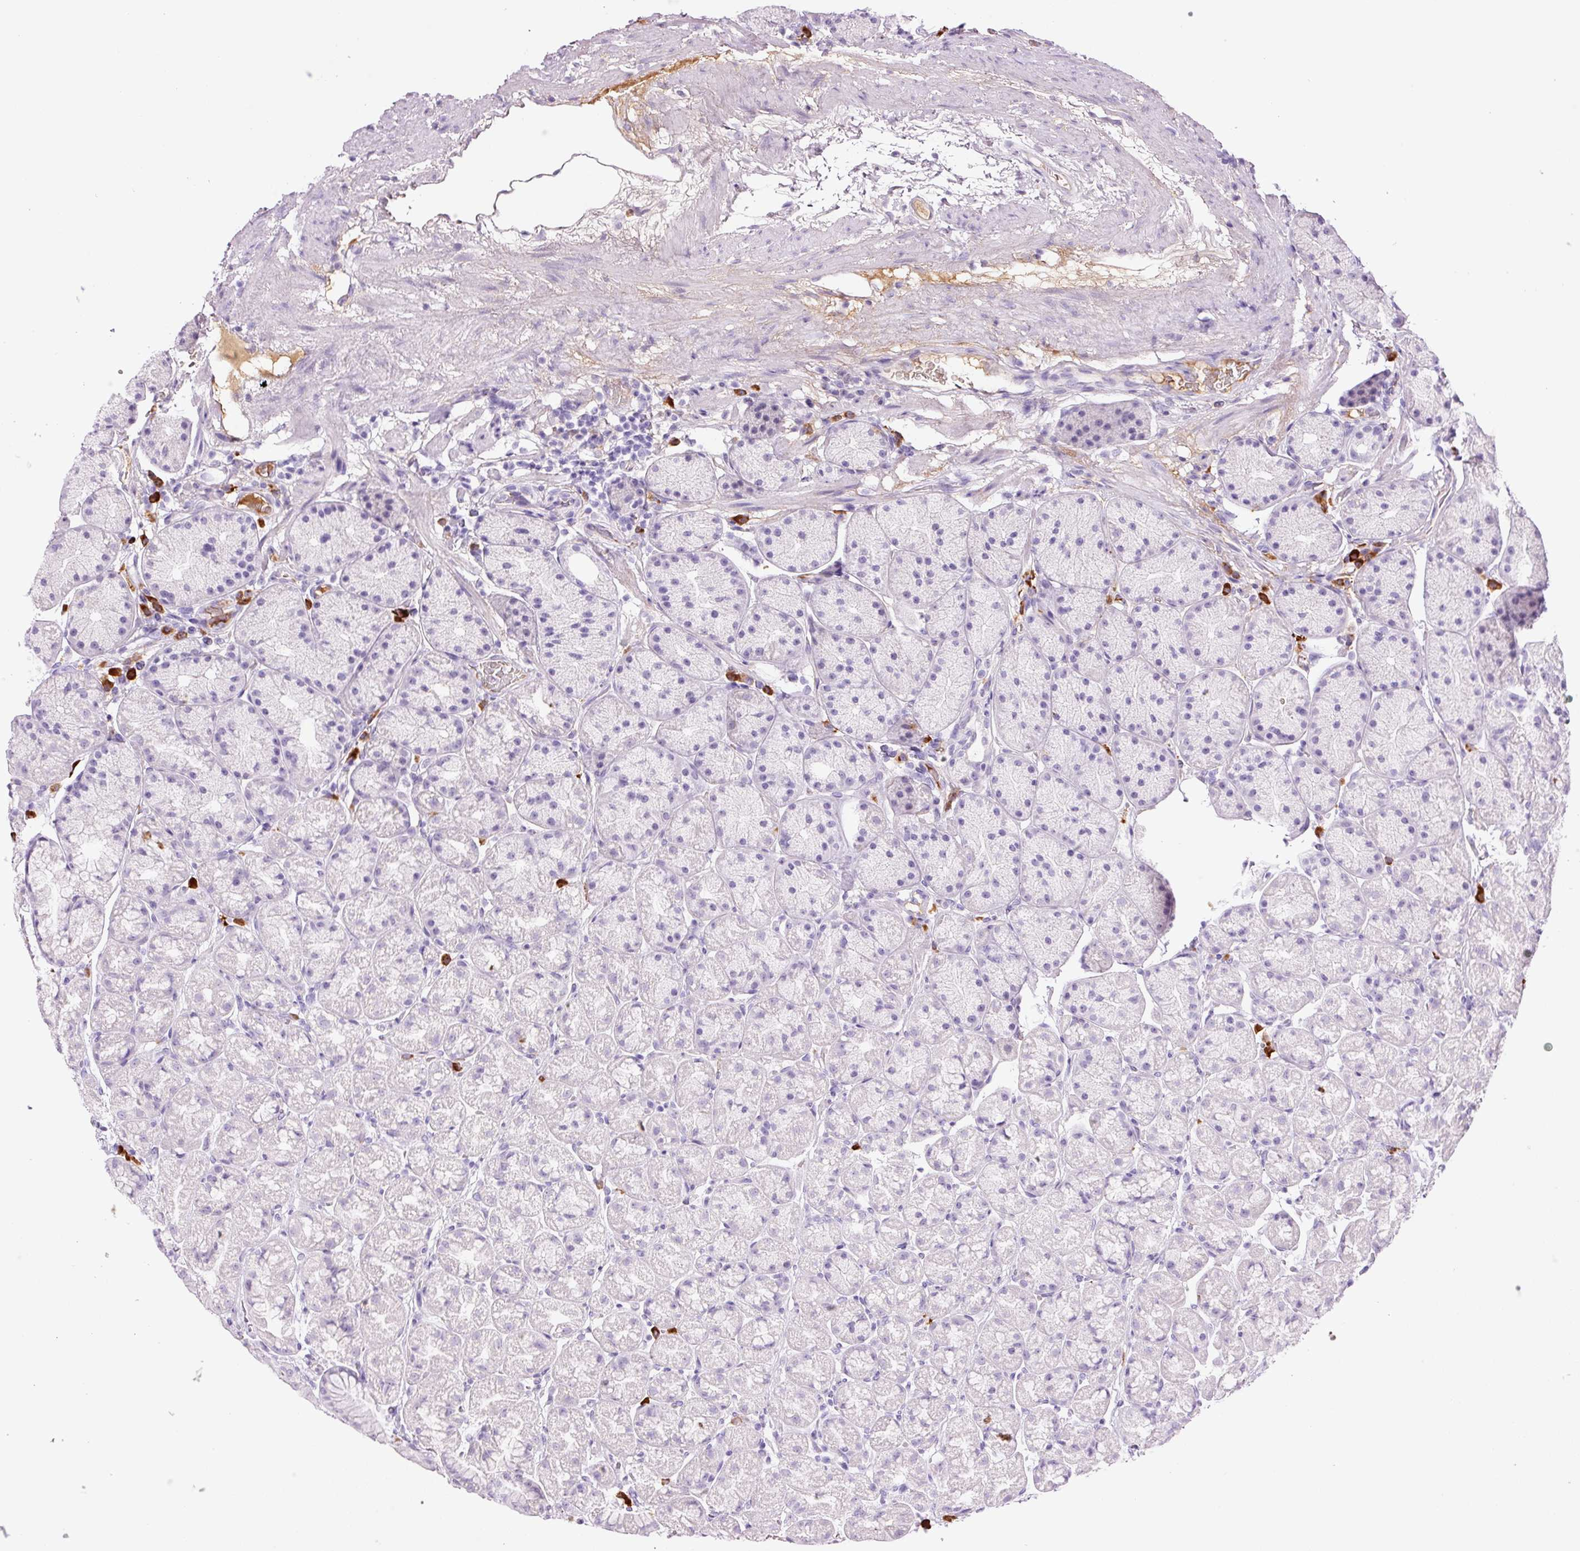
{"staining": {"intensity": "moderate", "quantity": "<25%", "location": "cytoplasmic/membranous"}, "tissue": "stomach", "cell_type": "Glandular cells", "image_type": "normal", "snomed": [{"axis": "morphology", "description": "Normal tissue, NOS"}, {"axis": "topography", "description": "Stomach, lower"}], "caption": "A brown stain highlights moderate cytoplasmic/membranous staining of a protein in glandular cells of benign human stomach. Nuclei are stained in blue.", "gene": "KLF1", "patient": {"sex": "male", "age": 67}}